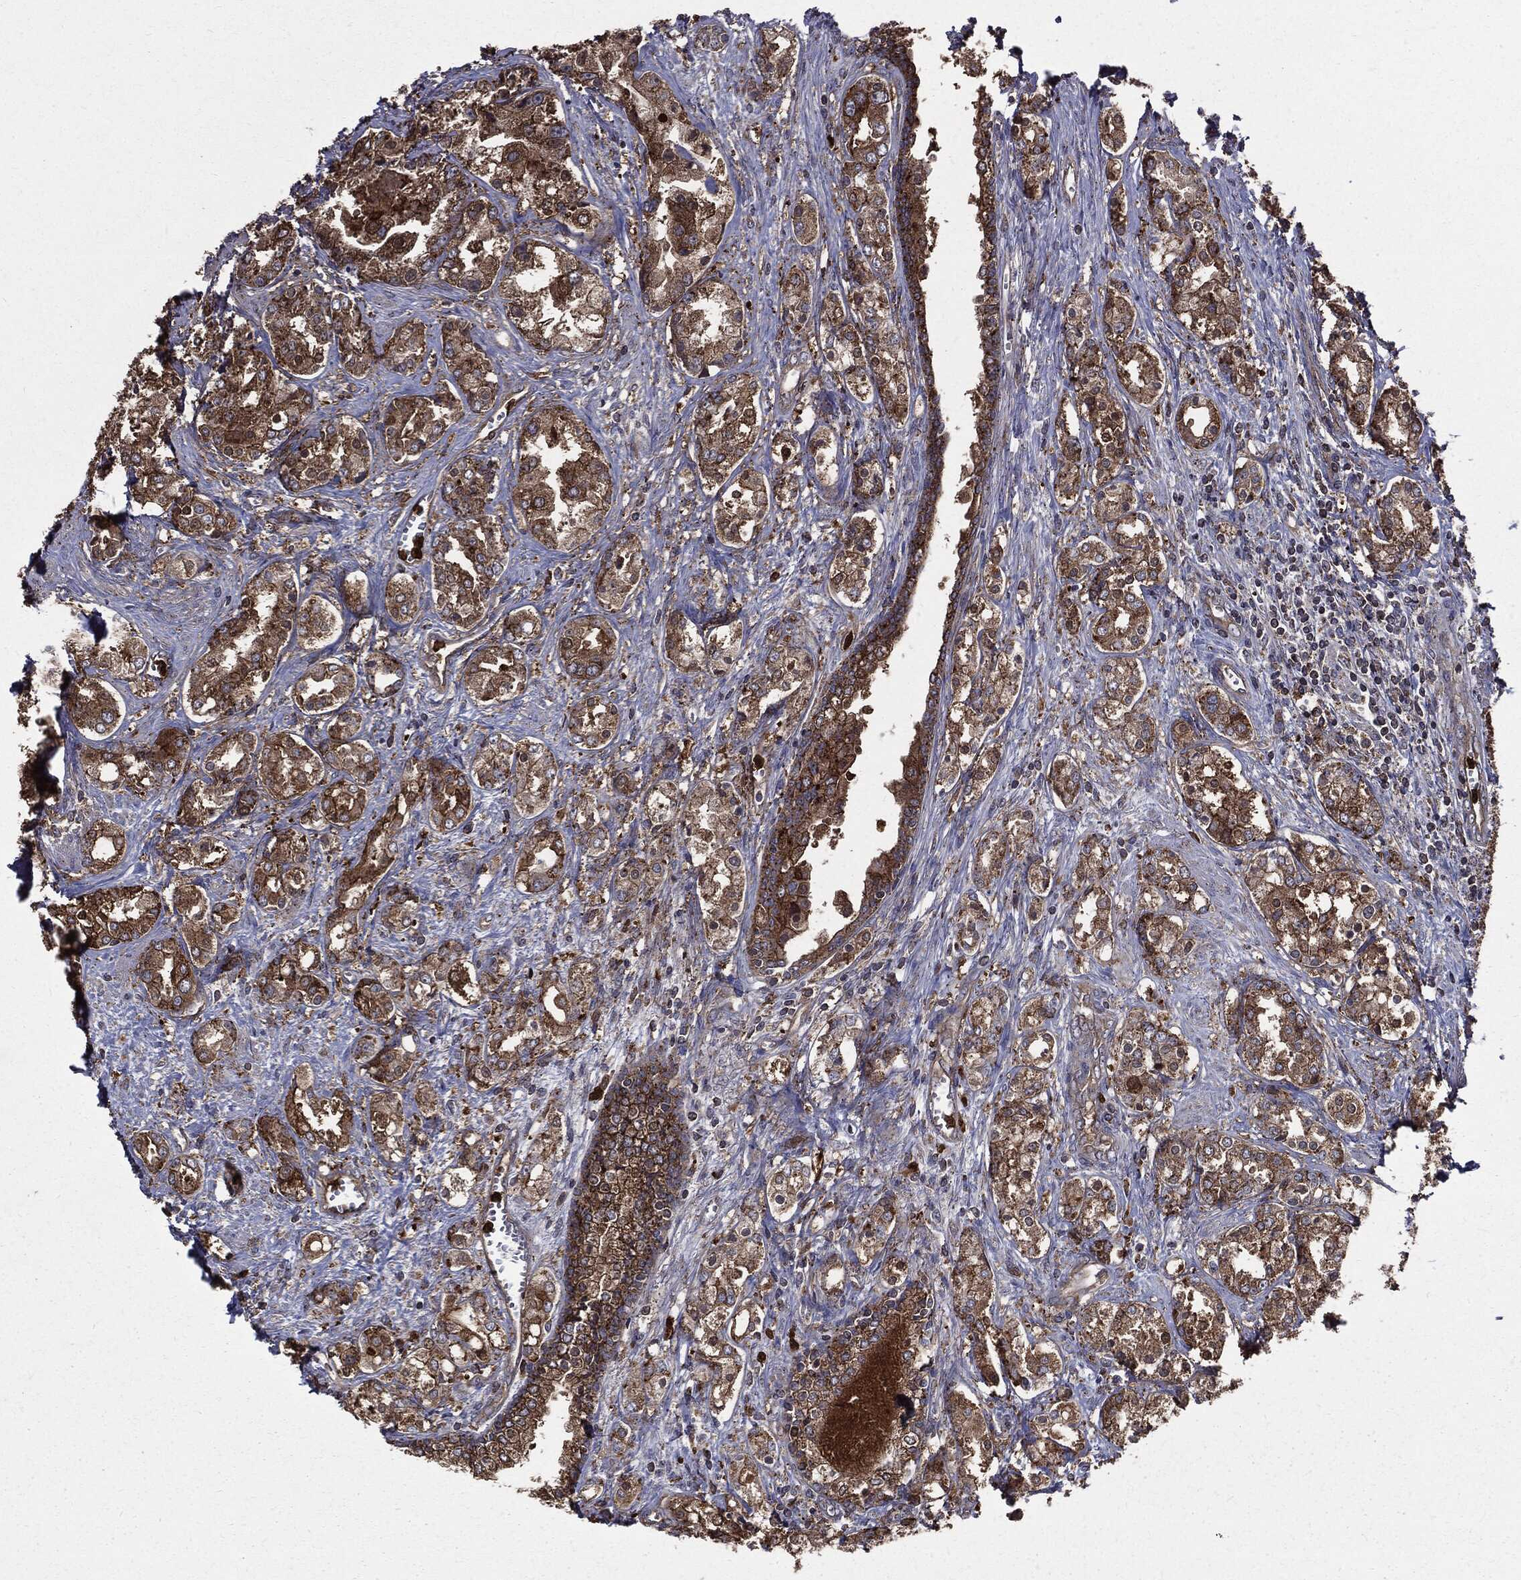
{"staining": {"intensity": "strong", "quantity": "25%-75%", "location": "cytoplasmic/membranous"}, "tissue": "prostate cancer", "cell_type": "Tumor cells", "image_type": "cancer", "snomed": [{"axis": "morphology", "description": "Adenocarcinoma, NOS"}, {"axis": "topography", "description": "Prostate and seminal vesicle, NOS"}, {"axis": "topography", "description": "Prostate"}], "caption": "The micrograph displays immunohistochemical staining of prostate cancer (adenocarcinoma). There is strong cytoplasmic/membranous positivity is seen in about 25%-75% of tumor cells. The protein of interest is stained brown, and the nuclei are stained in blue (DAB (3,3'-diaminobenzidine) IHC with brightfield microscopy, high magnification).", "gene": "PDCD6IP", "patient": {"sex": "male", "age": 62}}